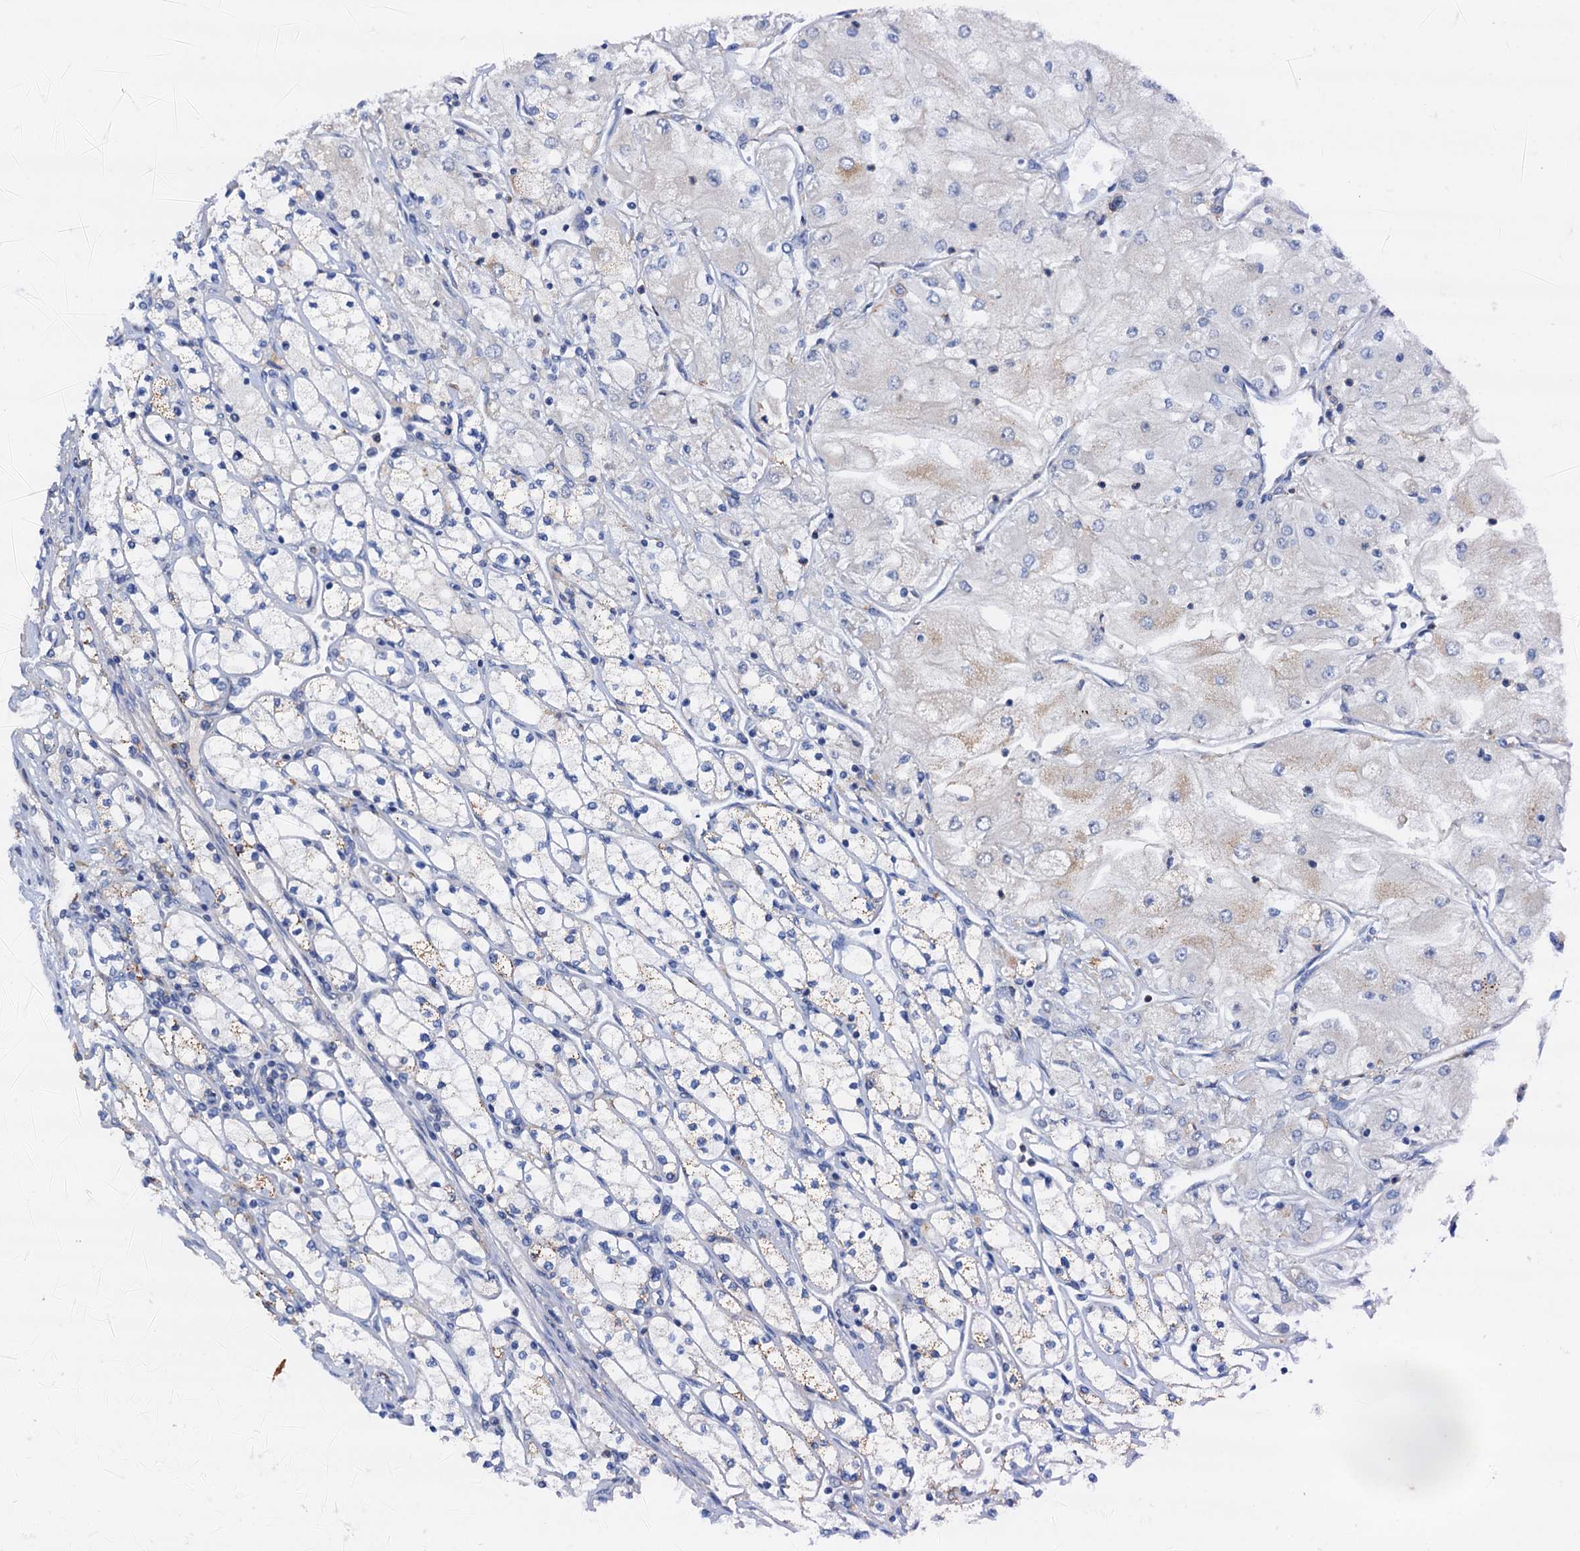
{"staining": {"intensity": "weak", "quantity": "<25%", "location": "cytoplasmic/membranous"}, "tissue": "renal cancer", "cell_type": "Tumor cells", "image_type": "cancer", "snomed": [{"axis": "morphology", "description": "Adenocarcinoma, NOS"}, {"axis": "topography", "description": "Kidney"}], "caption": "IHC histopathology image of human renal cancer (adenocarcinoma) stained for a protein (brown), which reveals no positivity in tumor cells.", "gene": "RASSF9", "patient": {"sex": "male", "age": 80}}